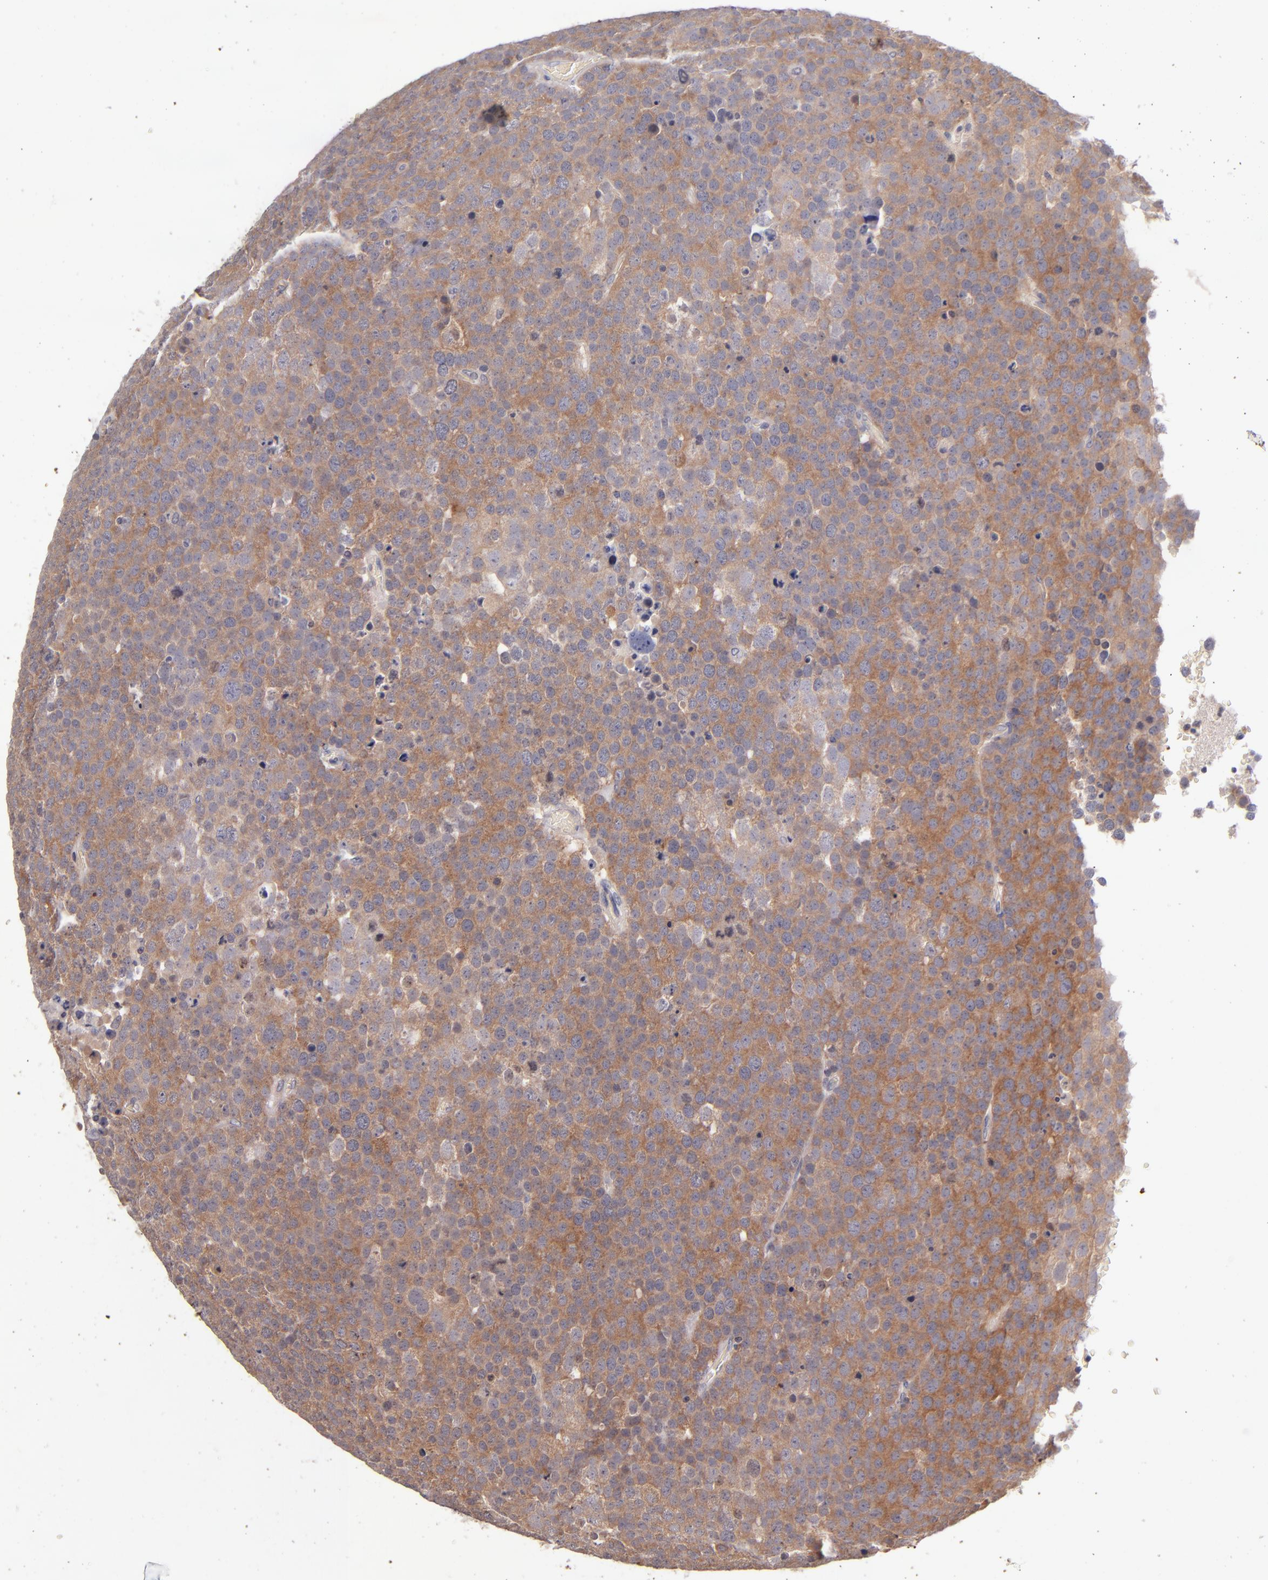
{"staining": {"intensity": "moderate", "quantity": ">75%", "location": "cytoplasmic/membranous"}, "tissue": "testis cancer", "cell_type": "Tumor cells", "image_type": "cancer", "snomed": [{"axis": "morphology", "description": "Seminoma, NOS"}, {"axis": "topography", "description": "Testis"}], "caption": "Tumor cells demonstrate moderate cytoplasmic/membranous positivity in about >75% of cells in testis cancer (seminoma).", "gene": "TSC2", "patient": {"sex": "male", "age": 71}}